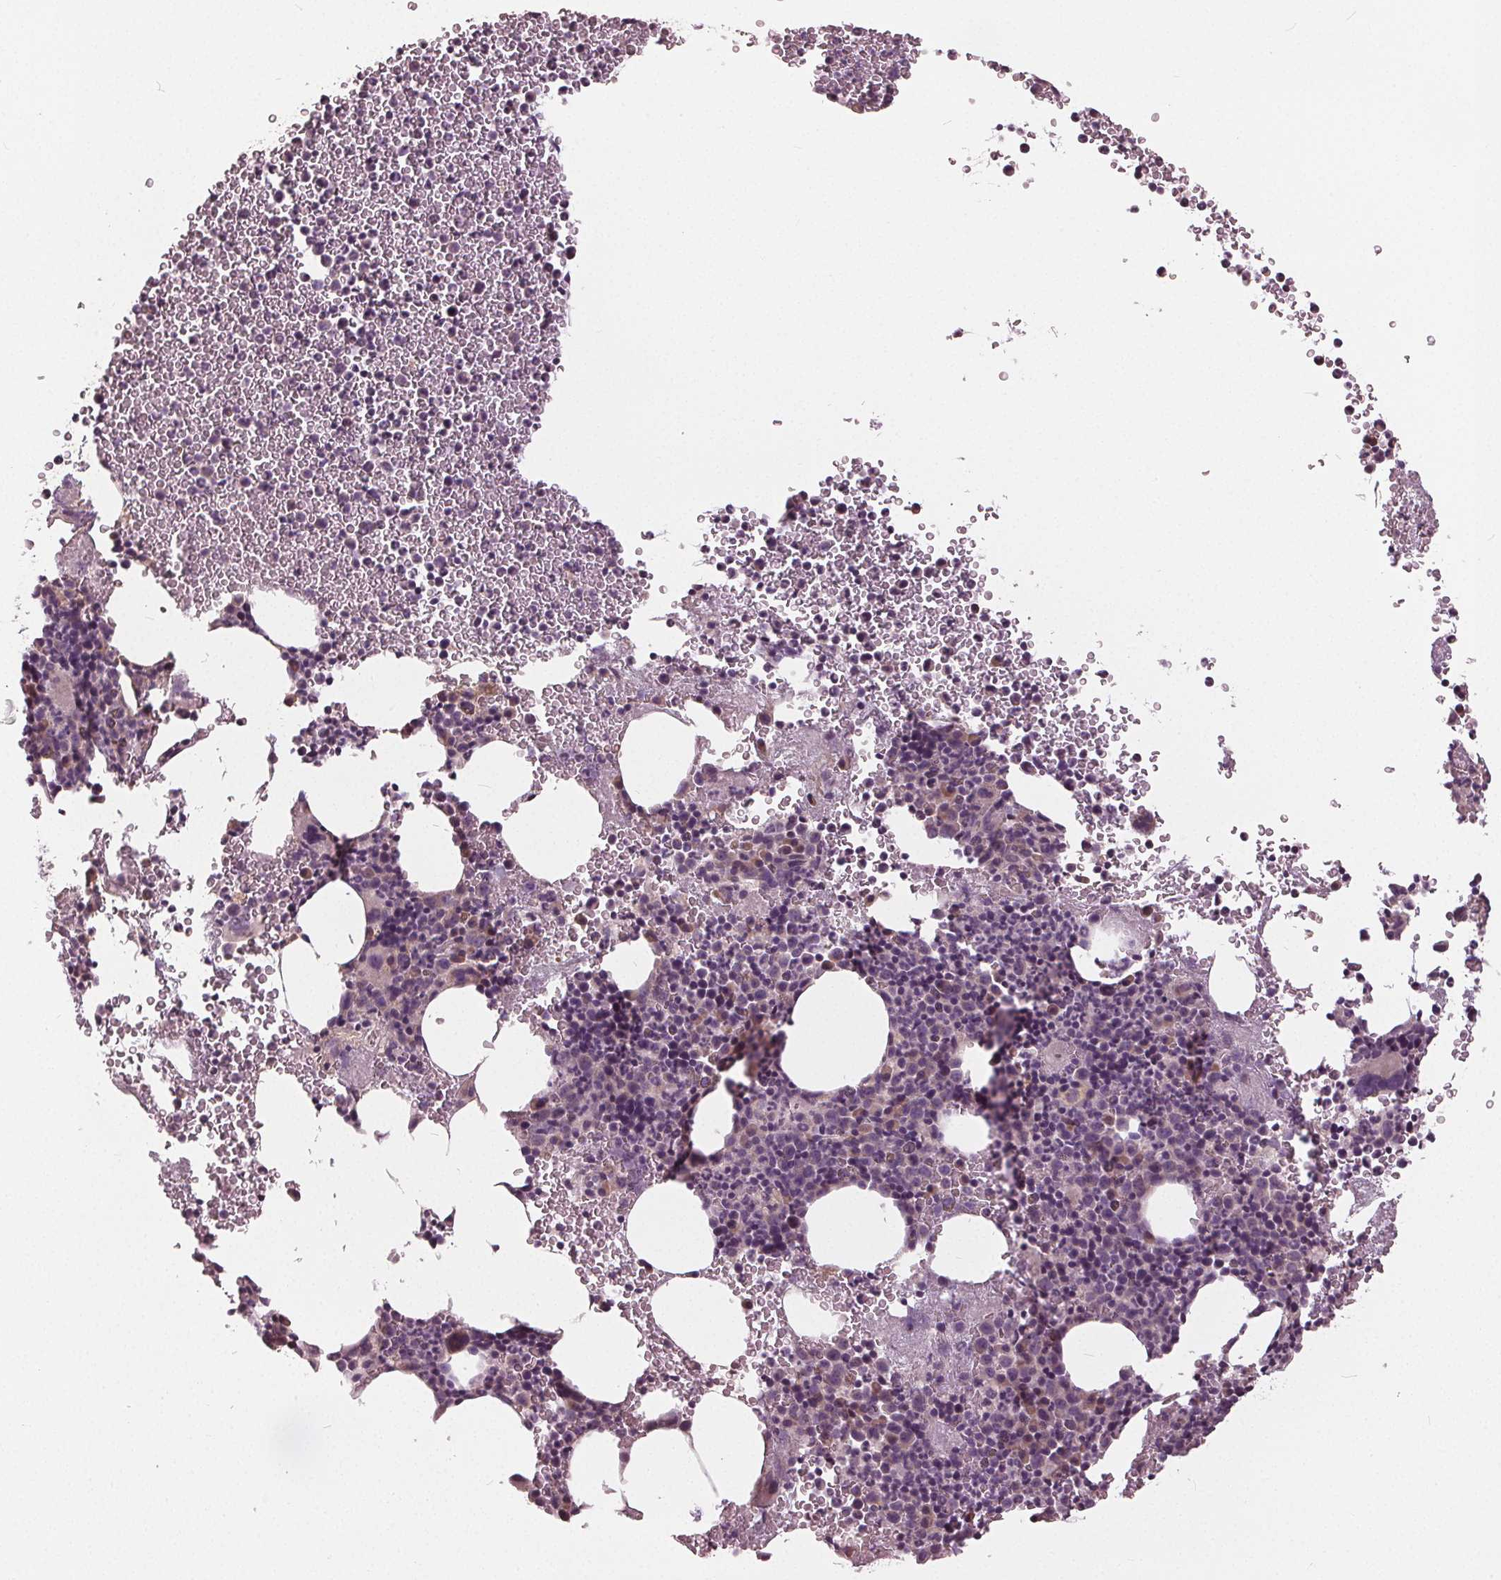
{"staining": {"intensity": "negative", "quantity": "none", "location": "none"}, "tissue": "bone marrow", "cell_type": "Hematopoietic cells", "image_type": "normal", "snomed": [{"axis": "morphology", "description": "Normal tissue, NOS"}, {"axis": "topography", "description": "Bone marrow"}], "caption": "Hematopoietic cells are negative for brown protein staining in benign bone marrow. (DAB immunohistochemistry, high magnification).", "gene": "KLK13", "patient": {"sex": "female", "age": 56}}